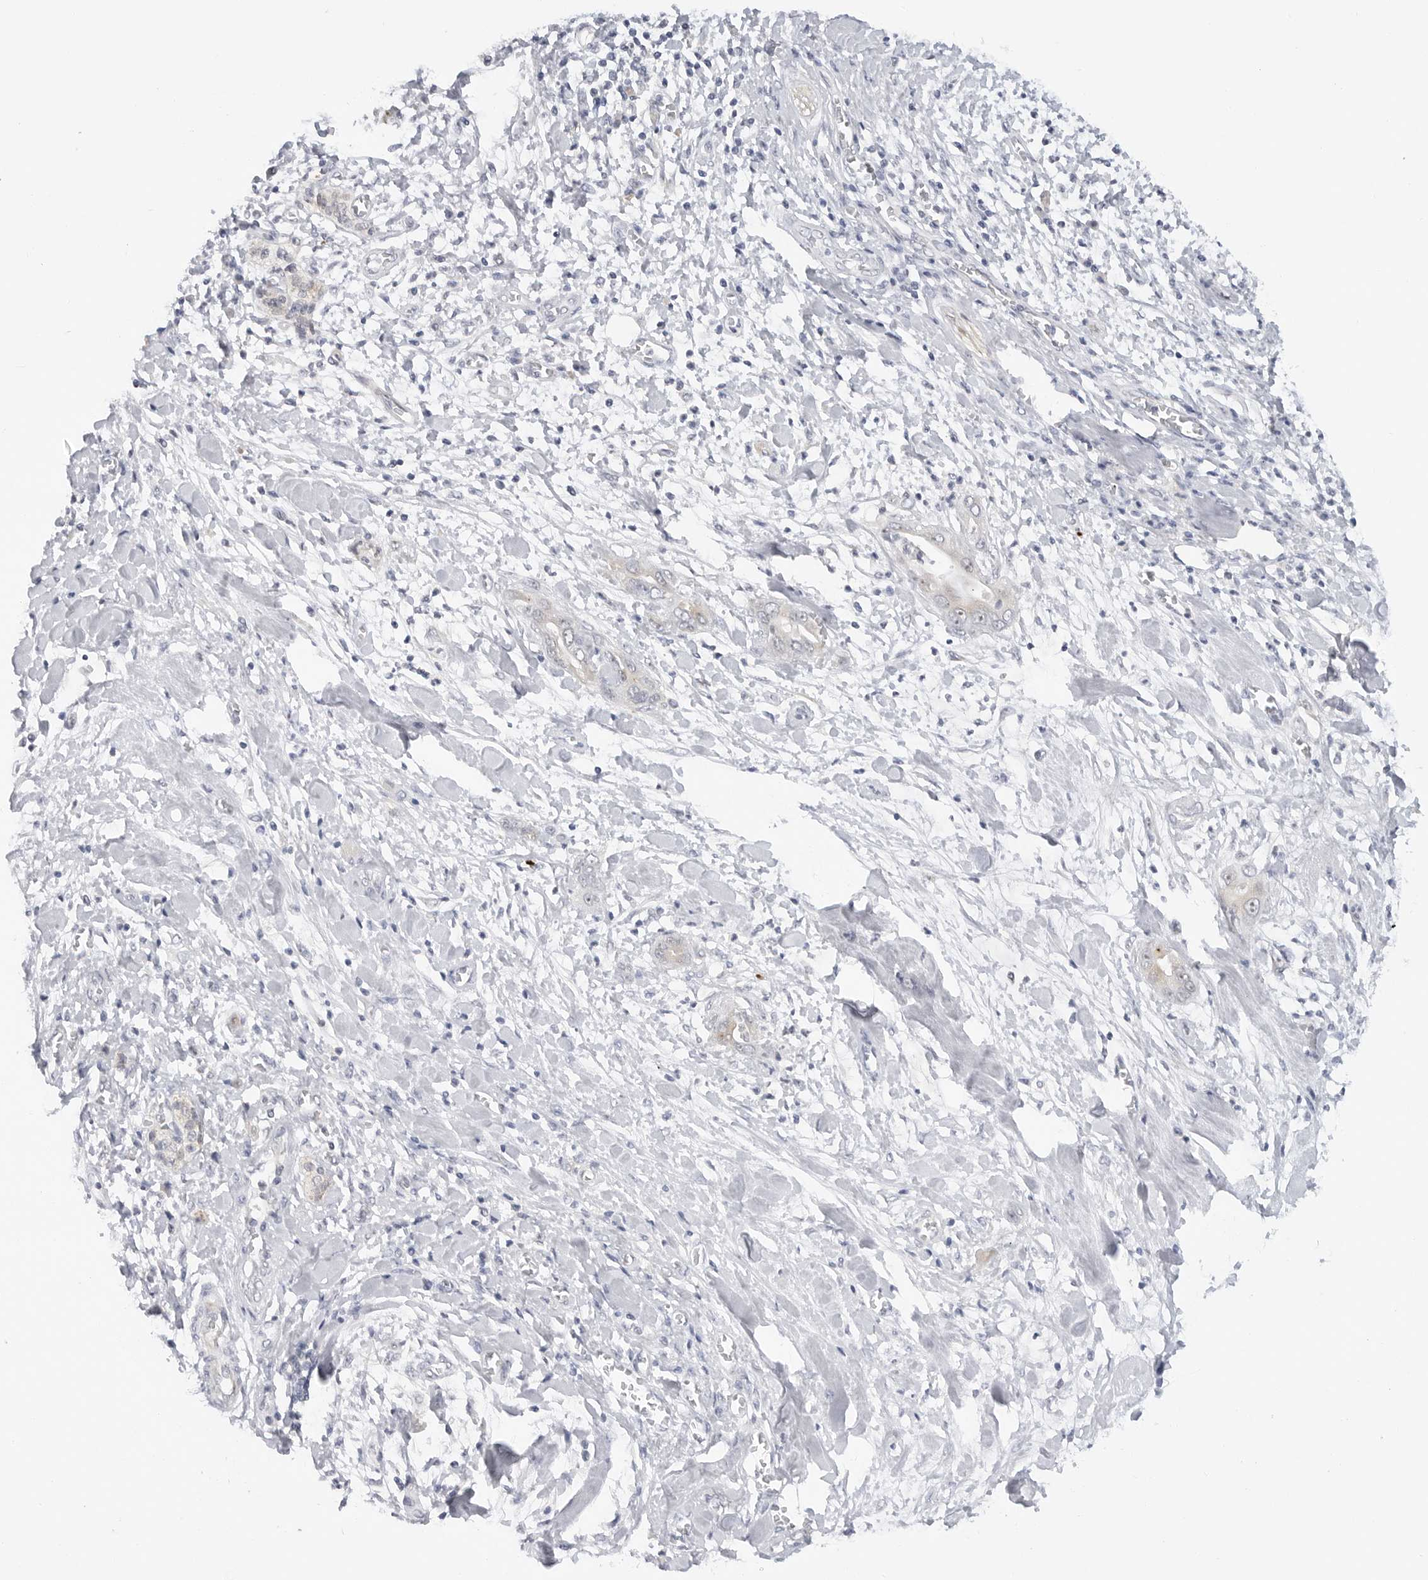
{"staining": {"intensity": "negative", "quantity": "none", "location": "none"}, "tissue": "pancreatic cancer", "cell_type": "Tumor cells", "image_type": "cancer", "snomed": [{"axis": "morphology", "description": "Adenocarcinoma, NOS"}, {"axis": "topography", "description": "Pancreas"}], "caption": "DAB immunohistochemical staining of pancreatic cancer reveals no significant expression in tumor cells.", "gene": "MAP2K5", "patient": {"sex": "female", "age": 78}}